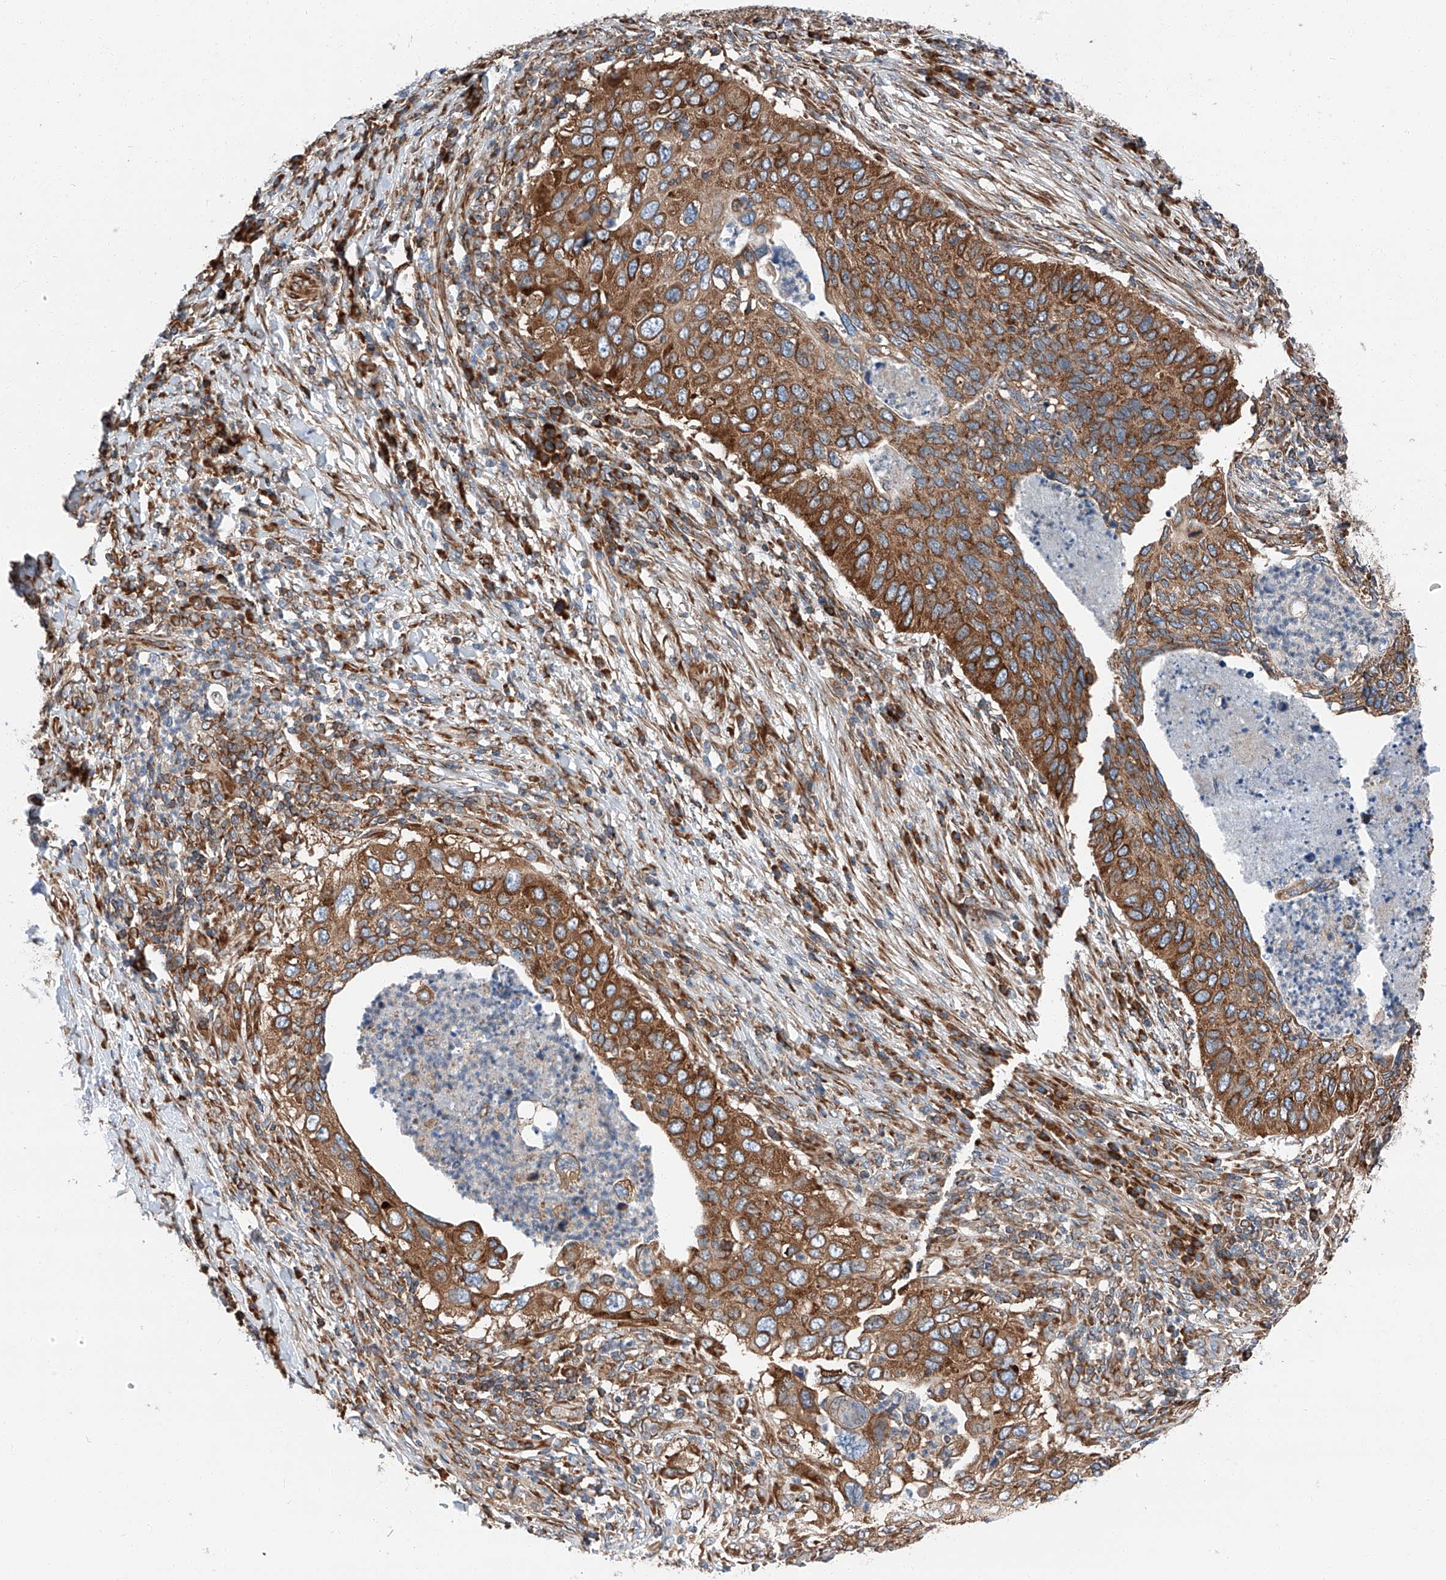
{"staining": {"intensity": "moderate", "quantity": ">75%", "location": "cytoplasmic/membranous"}, "tissue": "cervical cancer", "cell_type": "Tumor cells", "image_type": "cancer", "snomed": [{"axis": "morphology", "description": "Squamous cell carcinoma, NOS"}, {"axis": "topography", "description": "Cervix"}], "caption": "A histopathology image of cervical cancer stained for a protein demonstrates moderate cytoplasmic/membranous brown staining in tumor cells.", "gene": "ZC3H15", "patient": {"sex": "female", "age": 38}}